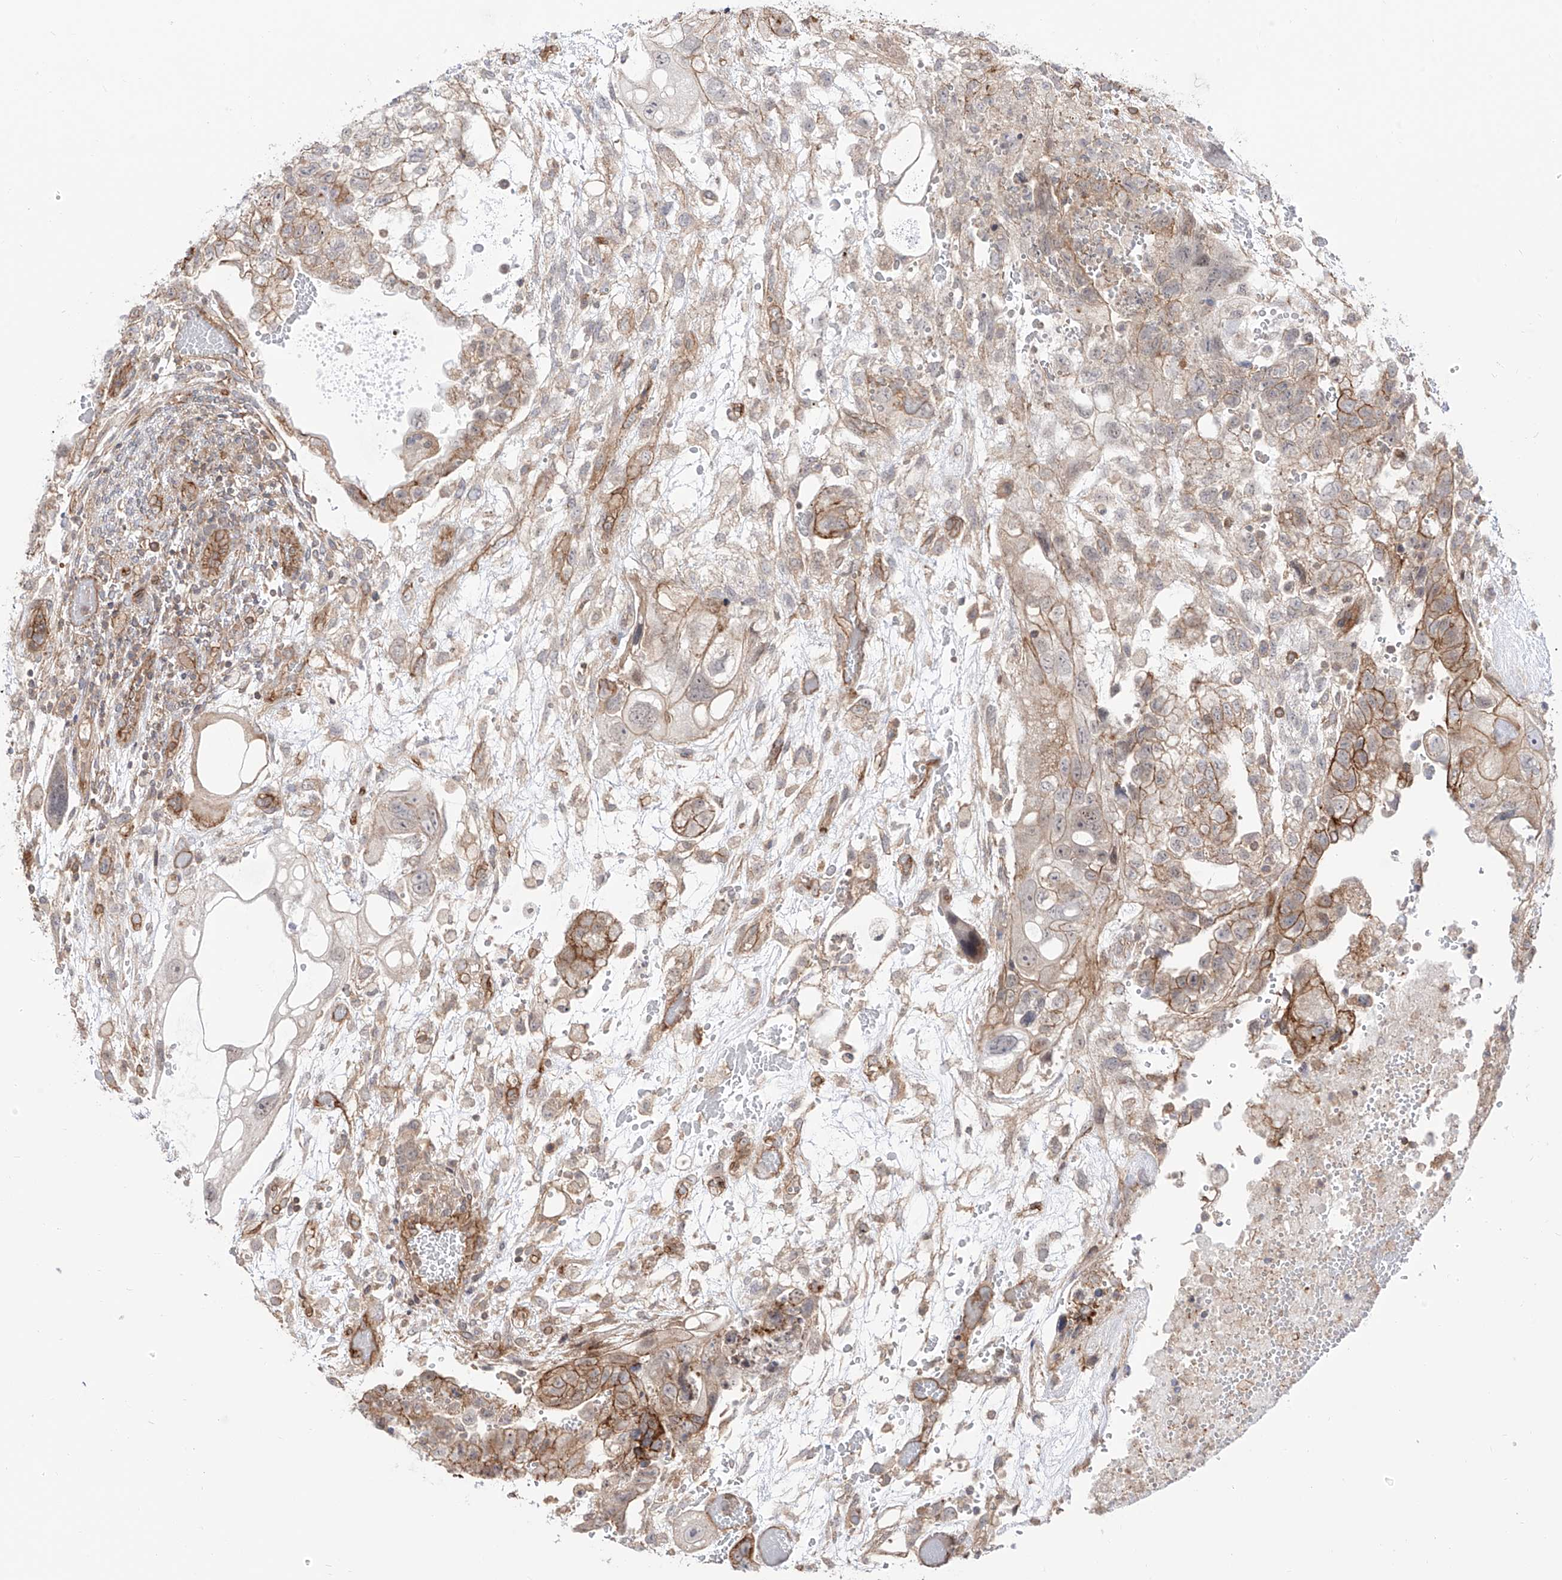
{"staining": {"intensity": "moderate", "quantity": "<25%", "location": "cytoplasmic/membranous"}, "tissue": "testis cancer", "cell_type": "Tumor cells", "image_type": "cancer", "snomed": [{"axis": "morphology", "description": "Carcinoma, Embryonal, NOS"}, {"axis": "topography", "description": "Testis"}], "caption": "Immunohistochemical staining of testis embryonal carcinoma displays low levels of moderate cytoplasmic/membranous protein expression in about <25% of tumor cells. Ihc stains the protein in brown and the nuclei are stained blue.", "gene": "ZNF180", "patient": {"sex": "male", "age": 36}}